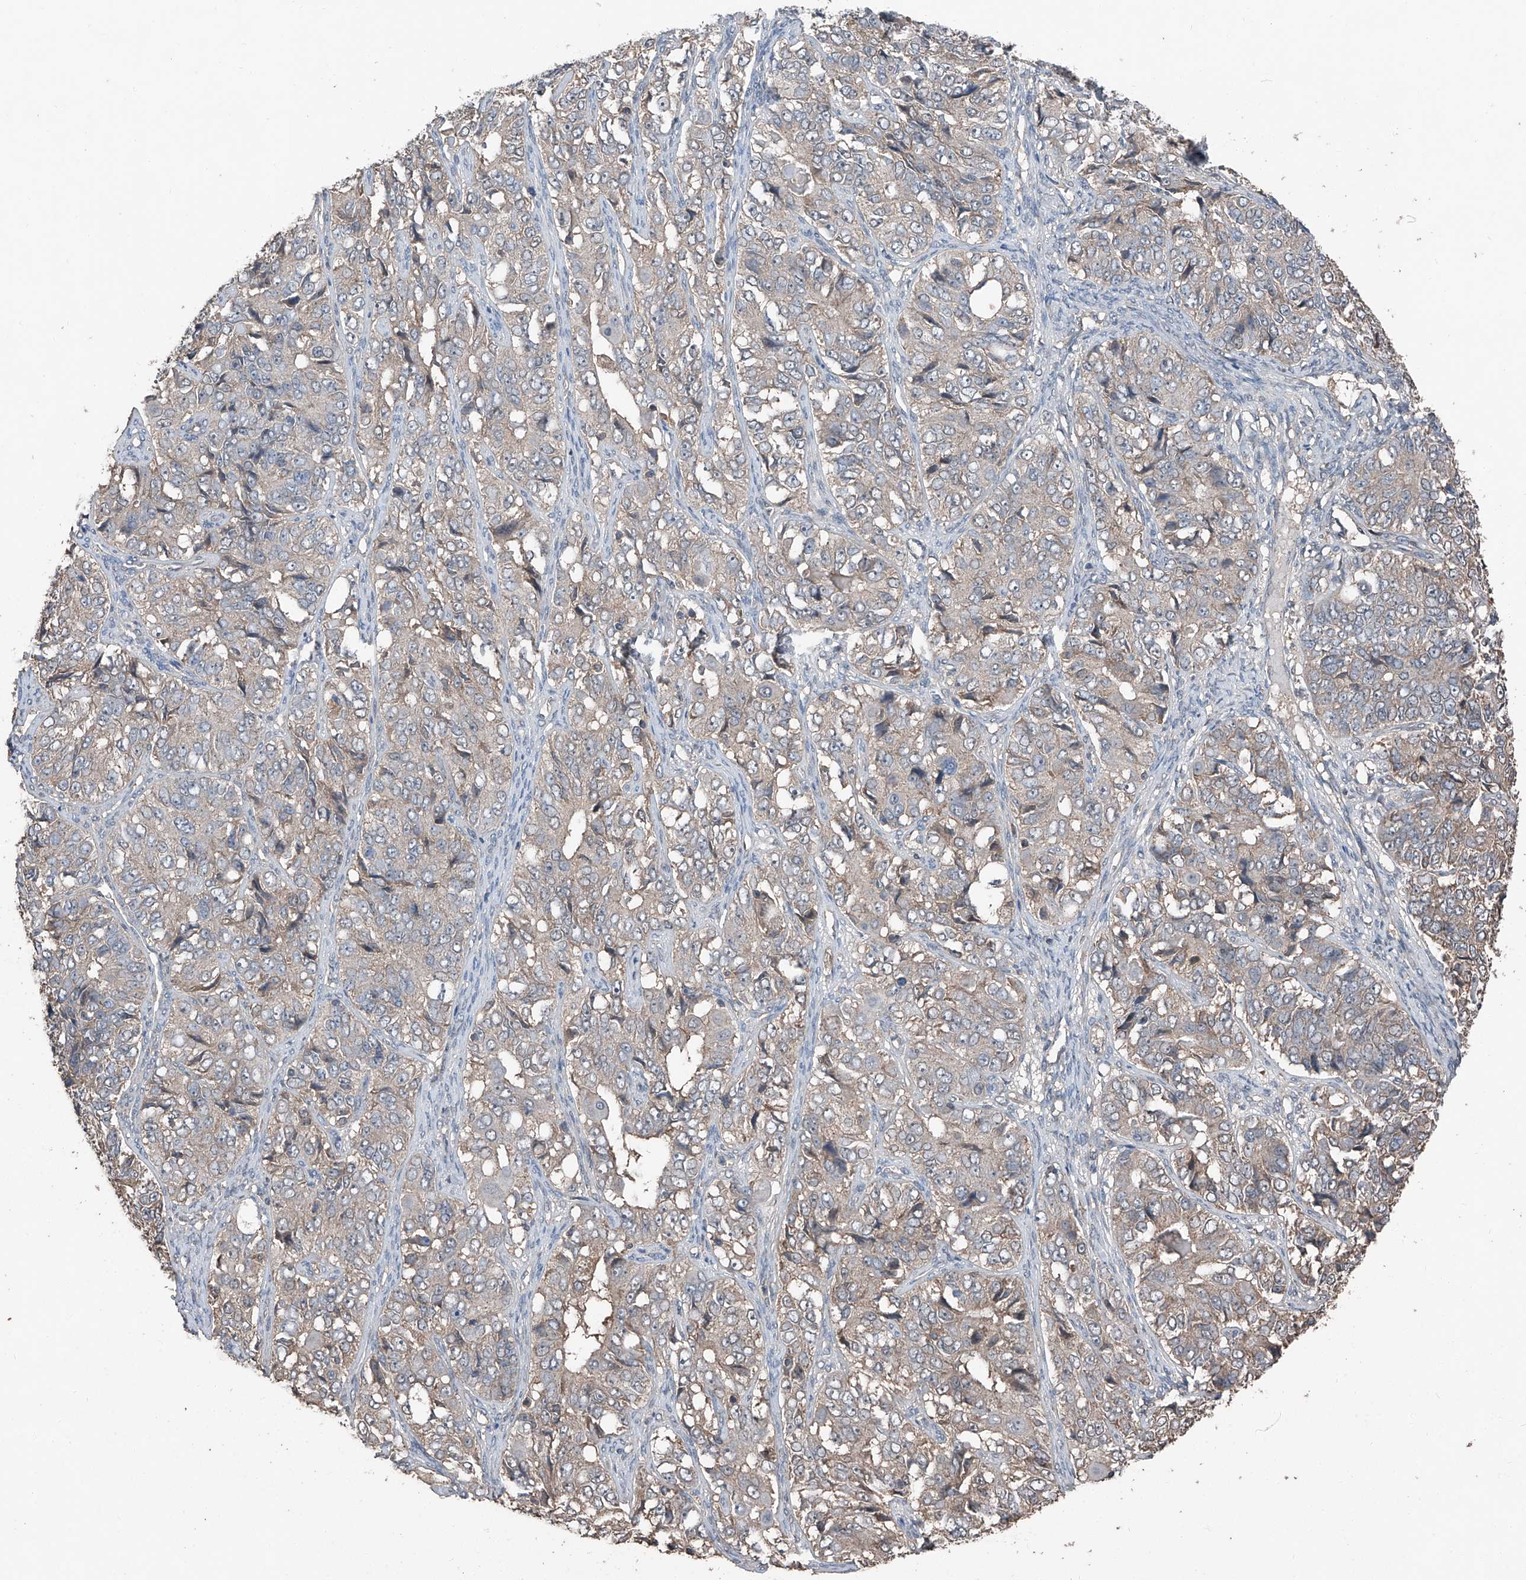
{"staining": {"intensity": "negative", "quantity": "none", "location": "none"}, "tissue": "ovarian cancer", "cell_type": "Tumor cells", "image_type": "cancer", "snomed": [{"axis": "morphology", "description": "Carcinoma, endometroid"}, {"axis": "topography", "description": "Ovary"}], "caption": "Immunohistochemistry image of neoplastic tissue: ovarian endometroid carcinoma stained with DAB displays no significant protein positivity in tumor cells.", "gene": "MAMLD1", "patient": {"sex": "female", "age": 51}}